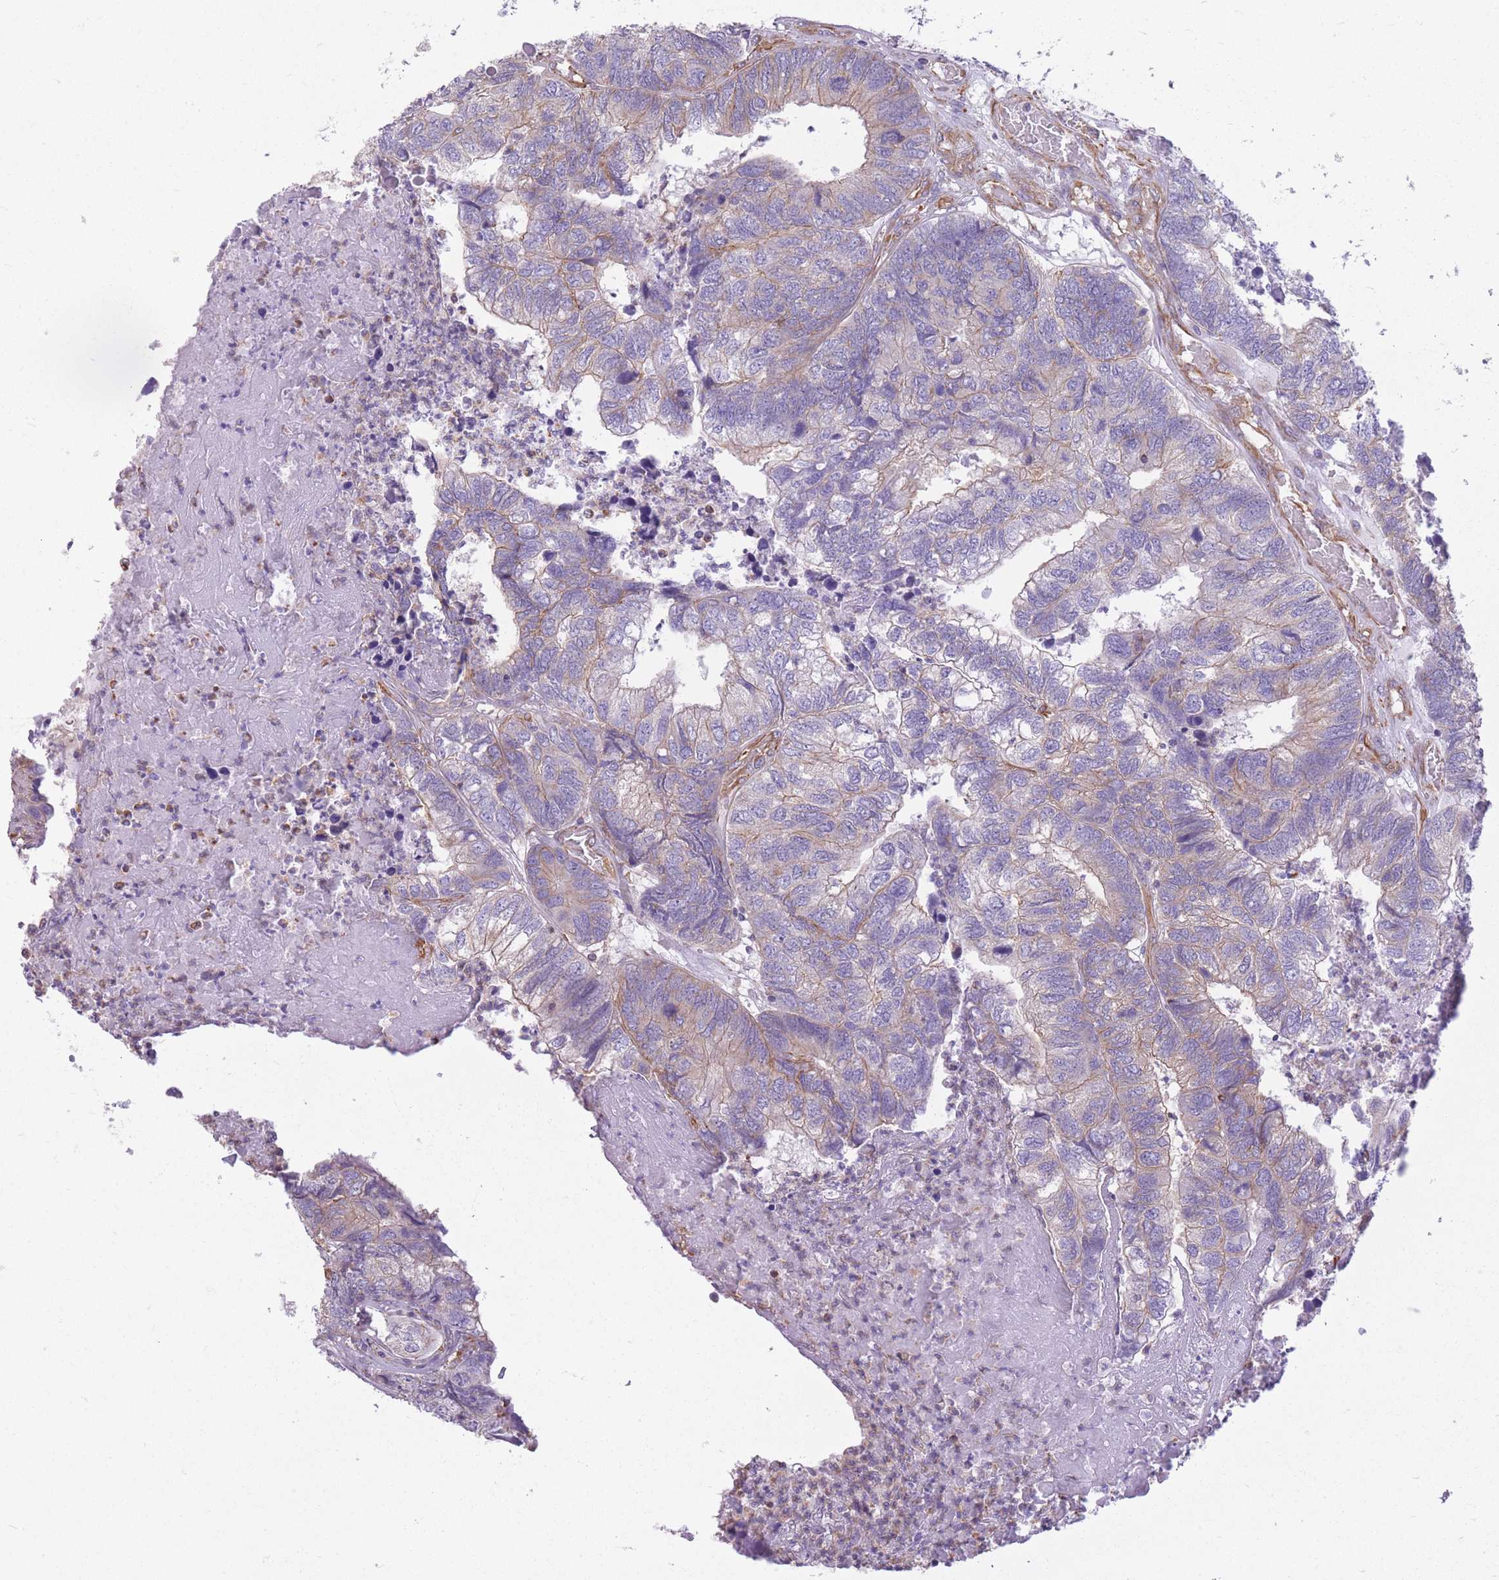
{"staining": {"intensity": "moderate", "quantity": "<25%", "location": "cytoplasmic/membranous"}, "tissue": "colorectal cancer", "cell_type": "Tumor cells", "image_type": "cancer", "snomed": [{"axis": "morphology", "description": "Adenocarcinoma, NOS"}, {"axis": "topography", "description": "Colon"}], "caption": "Adenocarcinoma (colorectal) stained with a protein marker shows moderate staining in tumor cells.", "gene": "ADD1", "patient": {"sex": "female", "age": 67}}